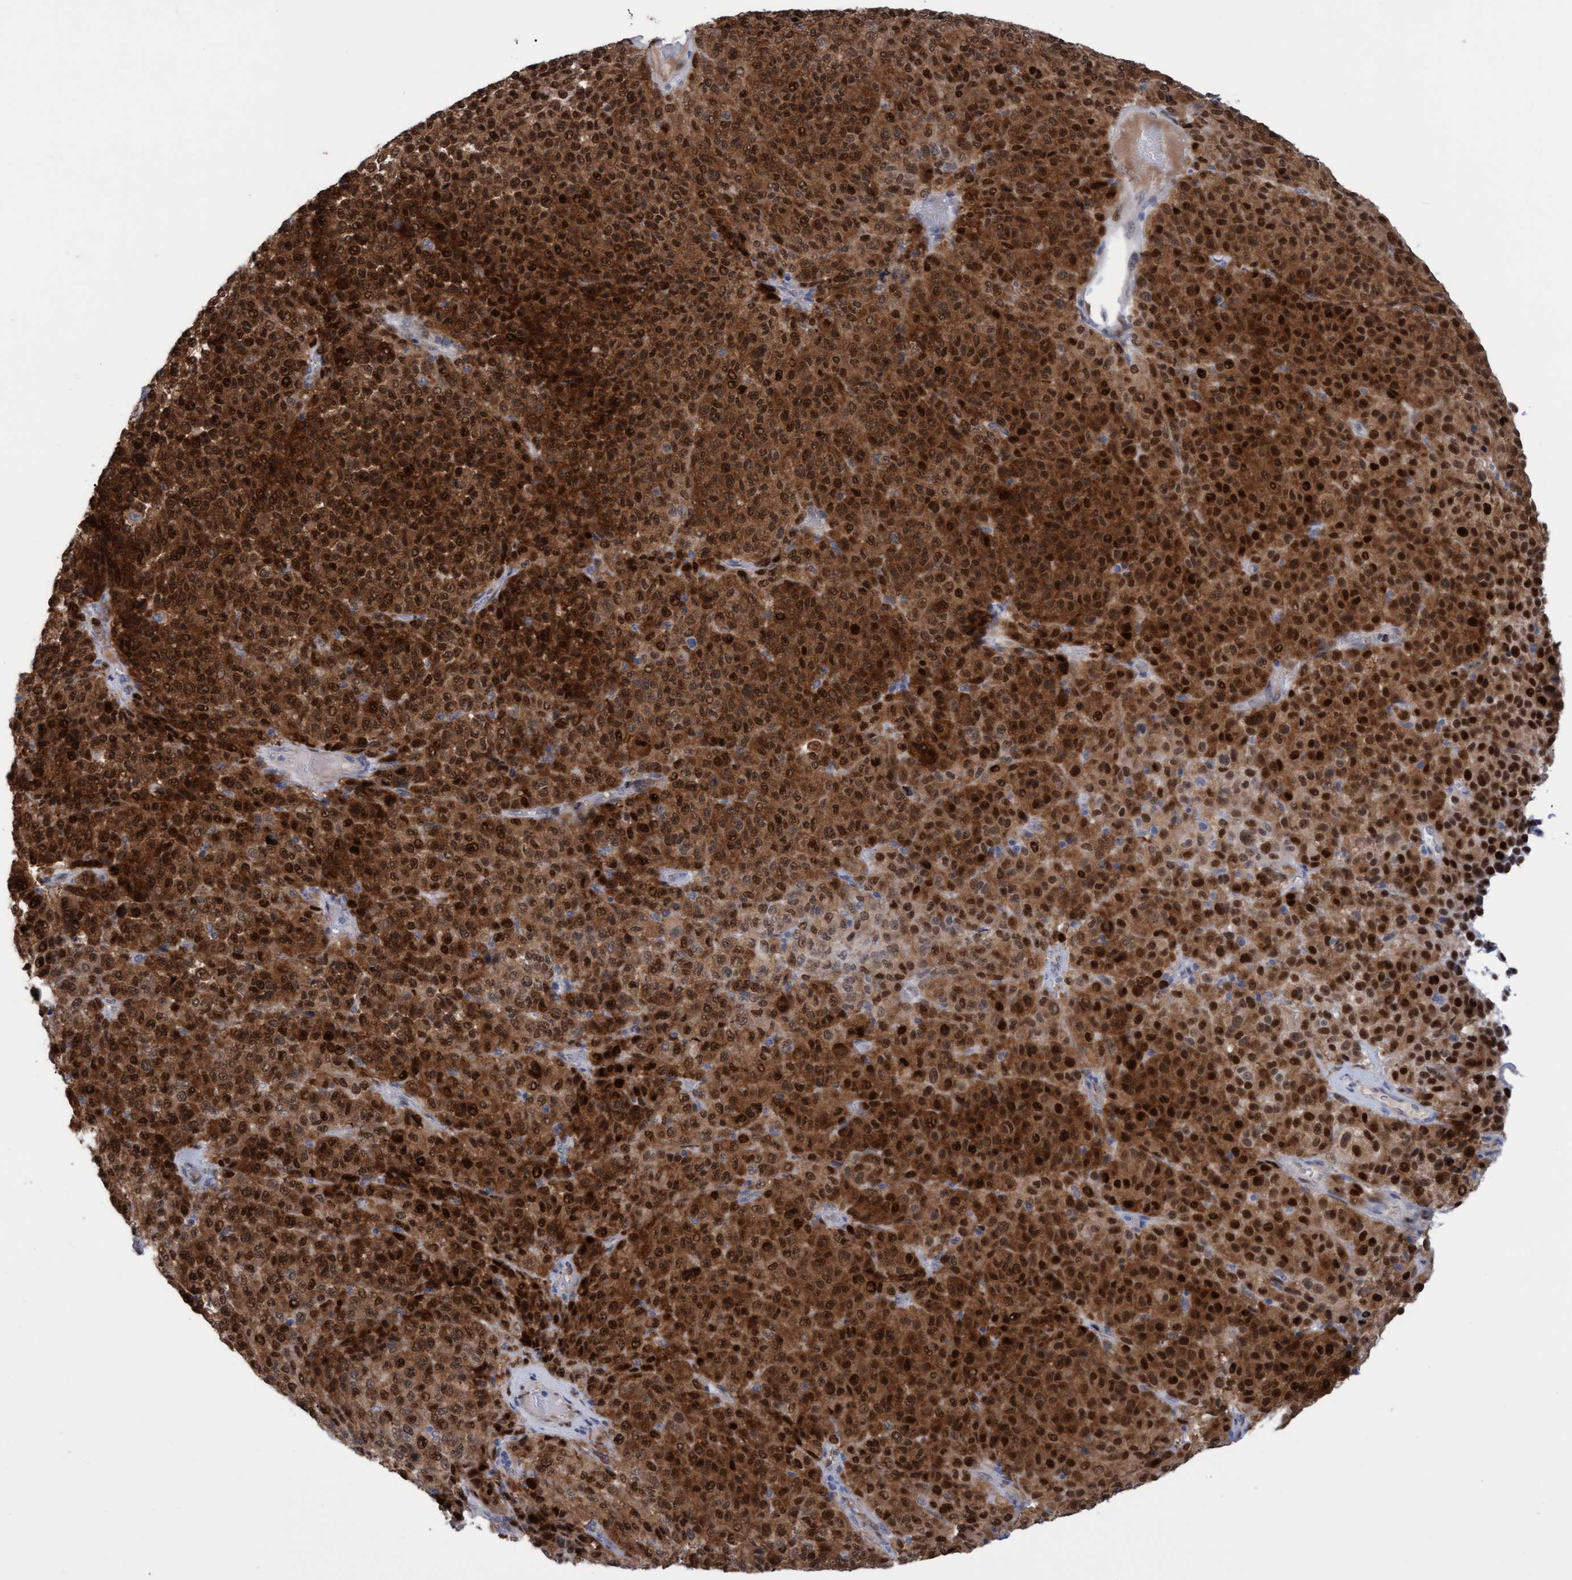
{"staining": {"intensity": "strong", "quantity": ">75%", "location": "cytoplasmic/membranous,nuclear"}, "tissue": "melanoma", "cell_type": "Tumor cells", "image_type": "cancer", "snomed": [{"axis": "morphology", "description": "Malignant melanoma, Metastatic site"}, {"axis": "topography", "description": "Pancreas"}], "caption": "The immunohistochemical stain highlights strong cytoplasmic/membranous and nuclear positivity in tumor cells of melanoma tissue.", "gene": "PINX1", "patient": {"sex": "female", "age": 30}}